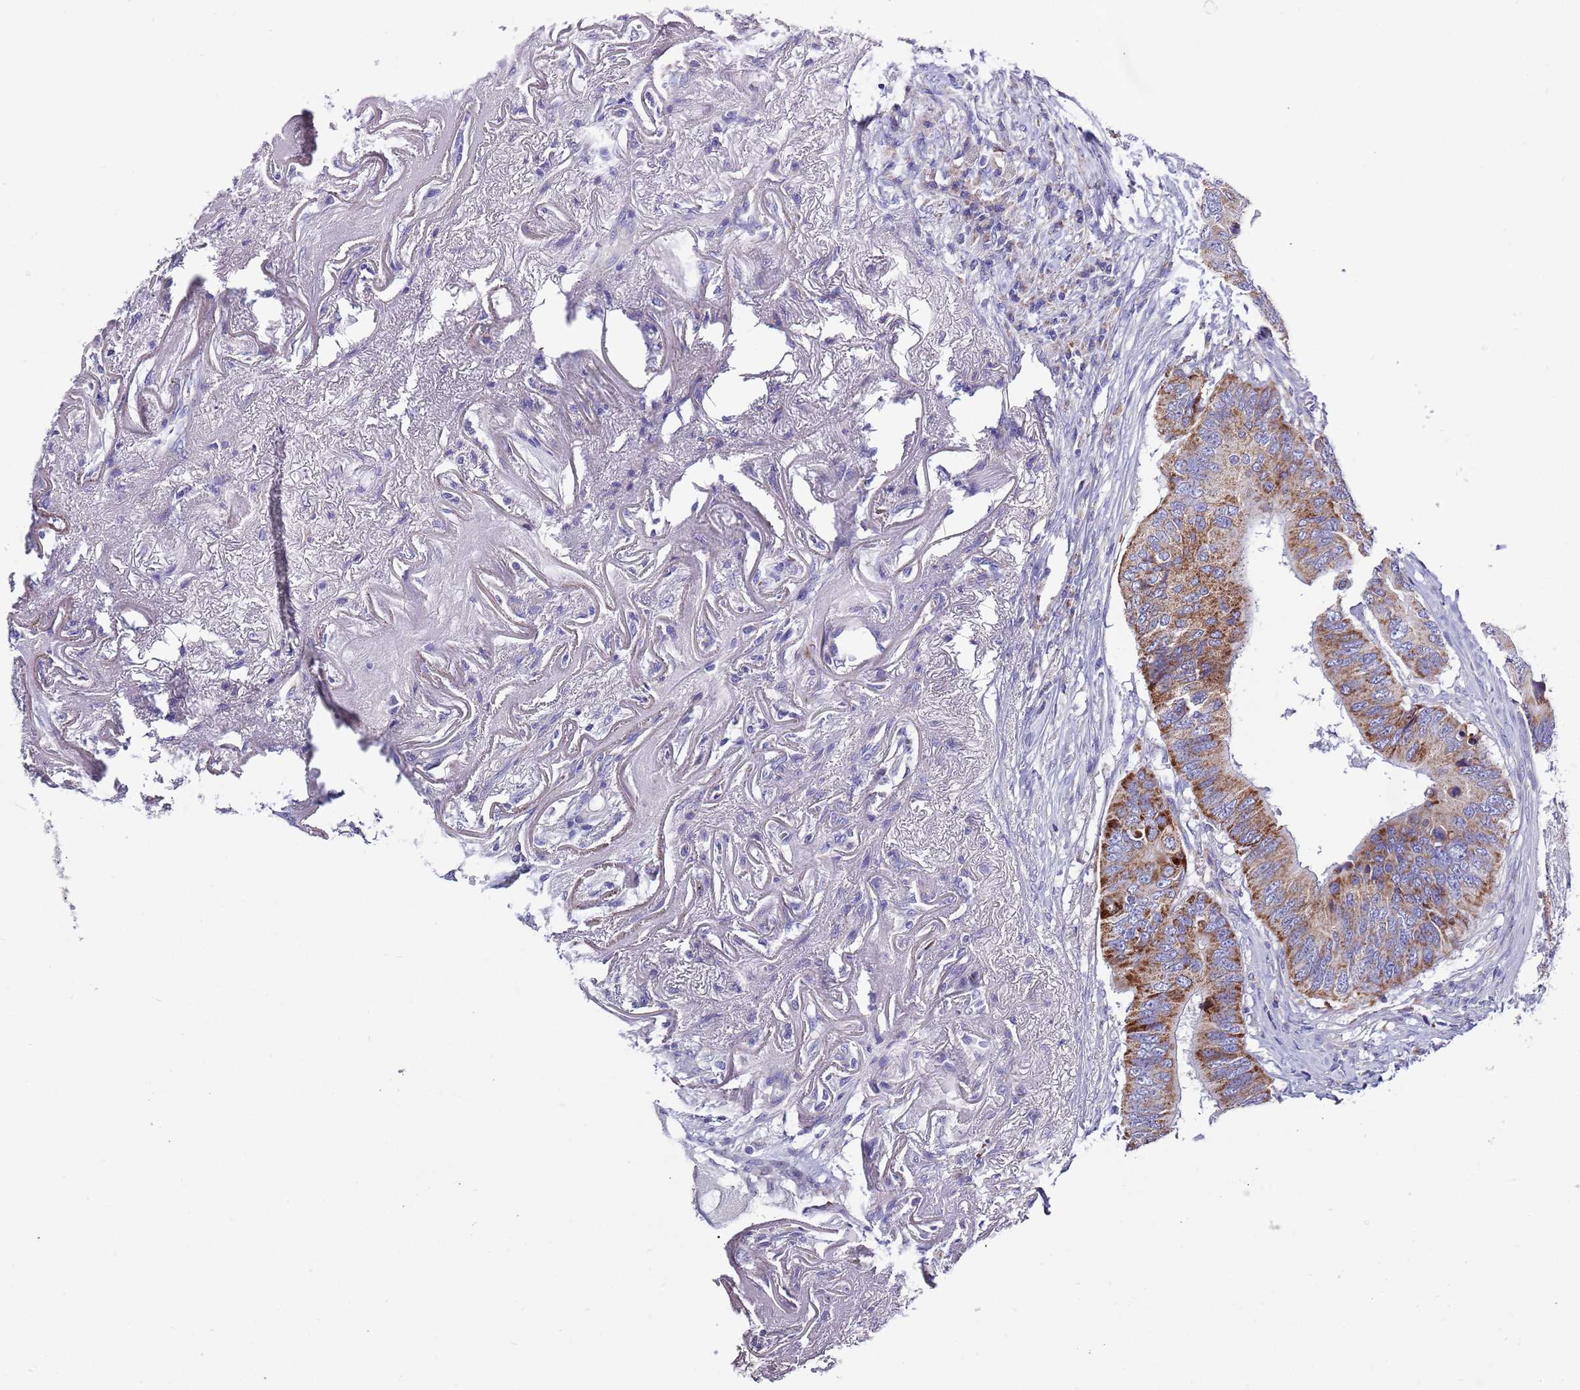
{"staining": {"intensity": "moderate", "quantity": ">75%", "location": "cytoplasmic/membranous"}, "tissue": "colorectal cancer", "cell_type": "Tumor cells", "image_type": "cancer", "snomed": [{"axis": "morphology", "description": "Adenocarcinoma, NOS"}, {"axis": "topography", "description": "Colon"}], "caption": "IHC photomicrograph of colorectal adenocarcinoma stained for a protein (brown), which demonstrates medium levels of moderate cytoplasmic/membranous staining in about >75% of tumor cells.", "gene": "EMC8", "patient": {"sex": "male", "age": 71}}